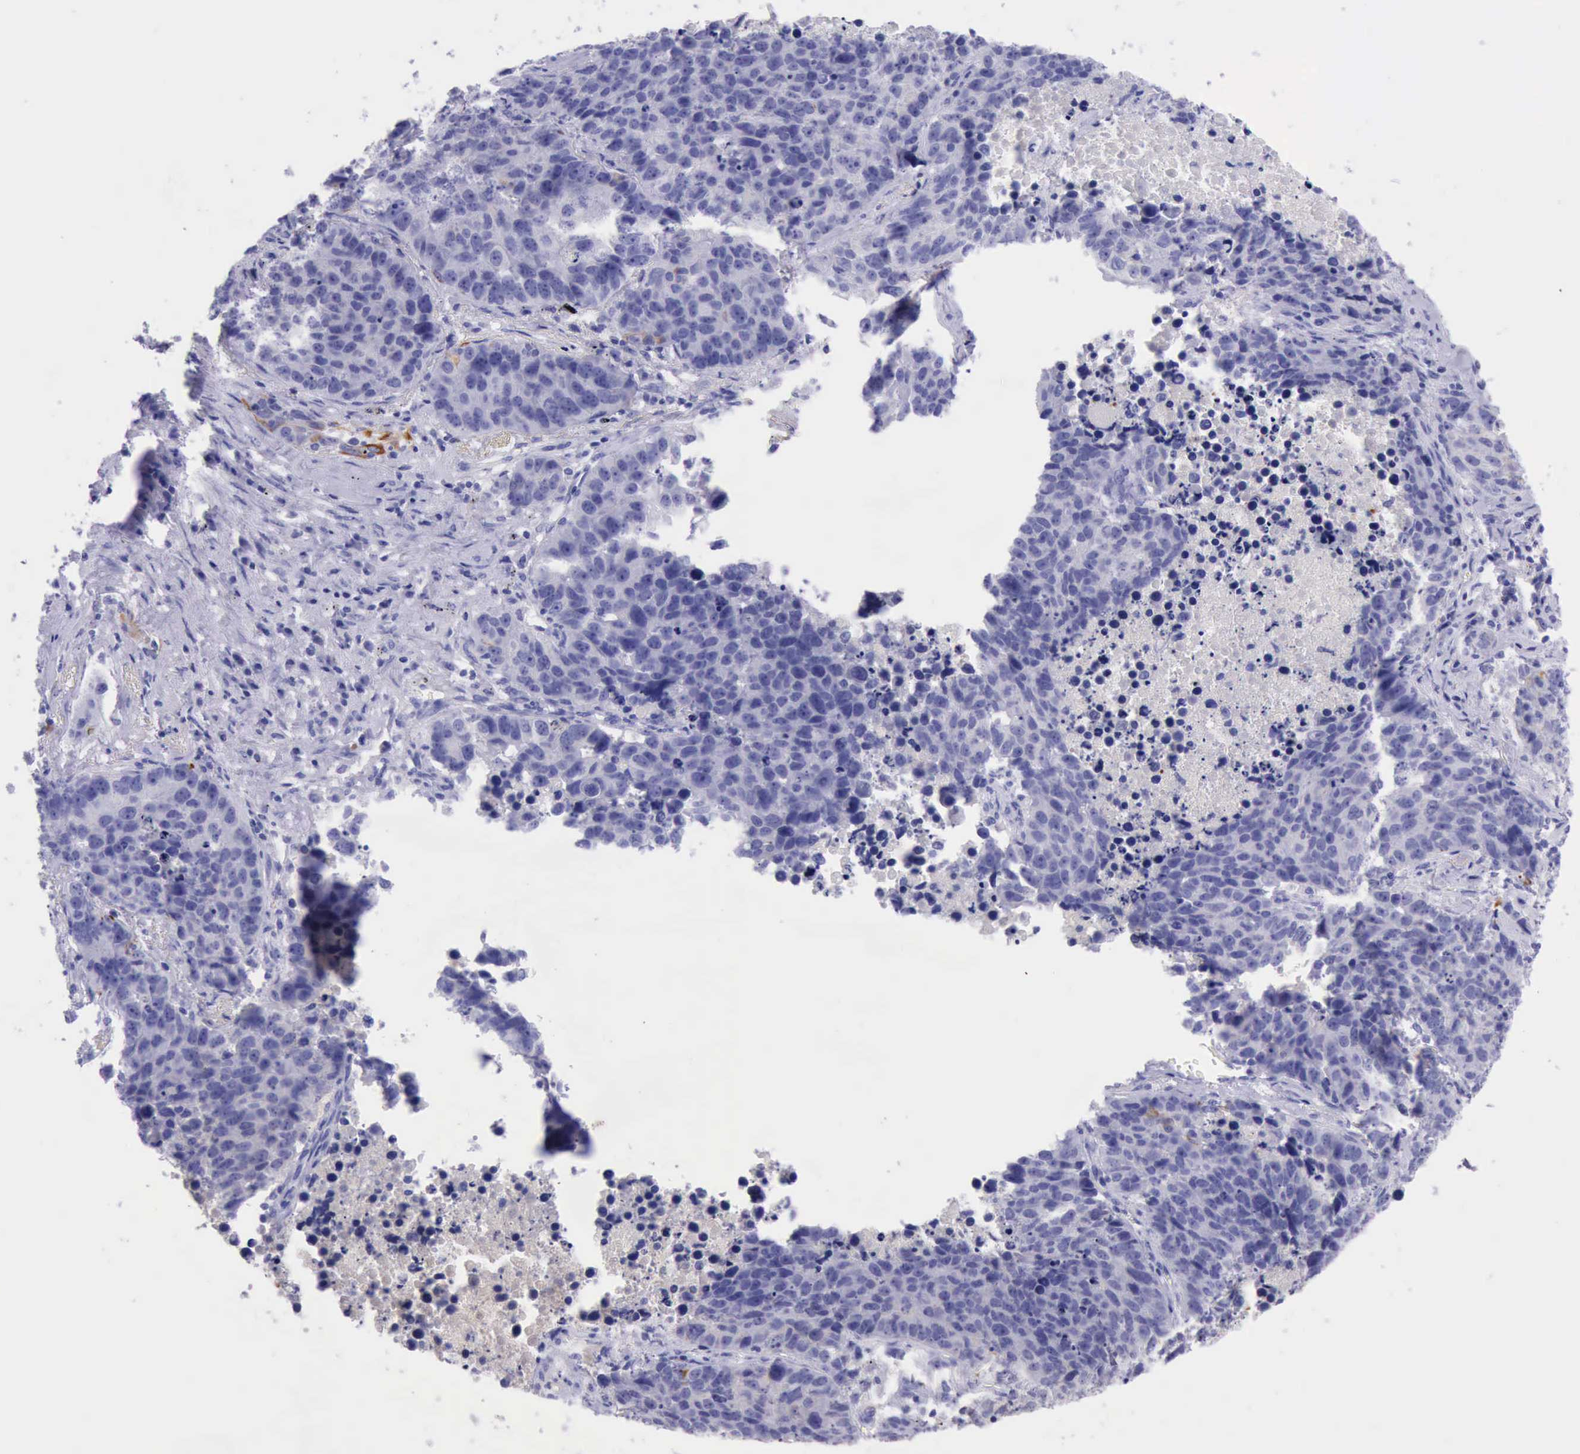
{"staining": {"intensity": "negative", "quantity": "none", "location": "none"}, "tissue": "lung cancer", "cell_type": "Tumor cells", "image_type": "cancer", "snomed": [{"axis": "morphology", "description": "Carcinoid, malignant, NOS"}, {"axis": "topography", "description": "Lung"}], "caption": "Tumor cells are negative for brown protein staining in carcinoid (malignant) (lung). (DAB immunohistochemistry with hematoxylin counter stain).", "gene": "KRT8", "patient": {"sex": "male", "age": 60}}